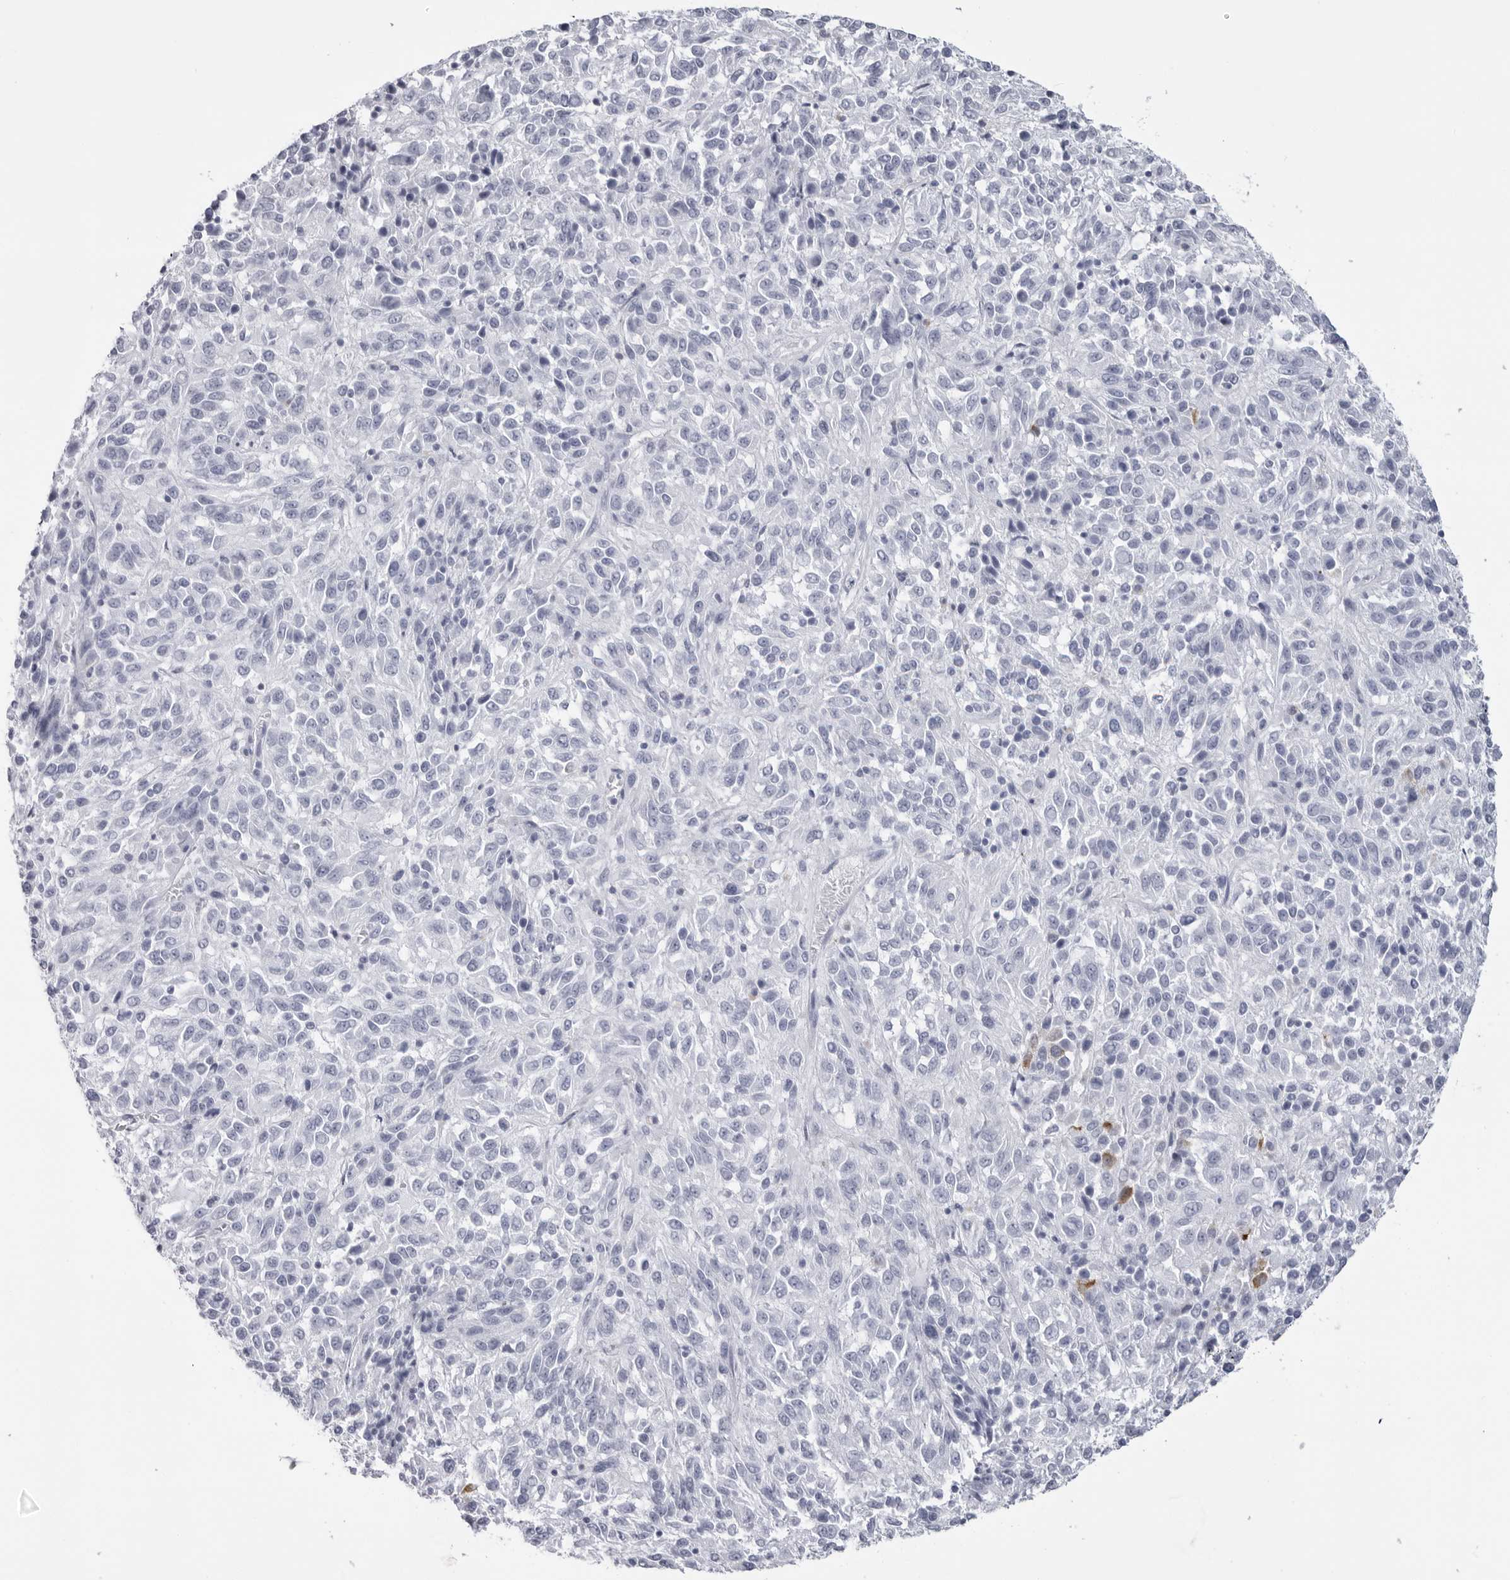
{"staining": {"intensity": "negative", "quantity": "none", "location": "none"}, "tissue": "melanoma", "cell_type": "Tumor cells", "image_type": "cancer", "snomed": [{"axis": "morphology", "description": "Malignant melanoma, Metastatic site"}, {"axis": "topography", "description": "Lung"}], "caption": "Tumor cells are negative for protein expression in human melanoma.", "gene": "CST2", "patient": {"sex": "male", "age": 64}}